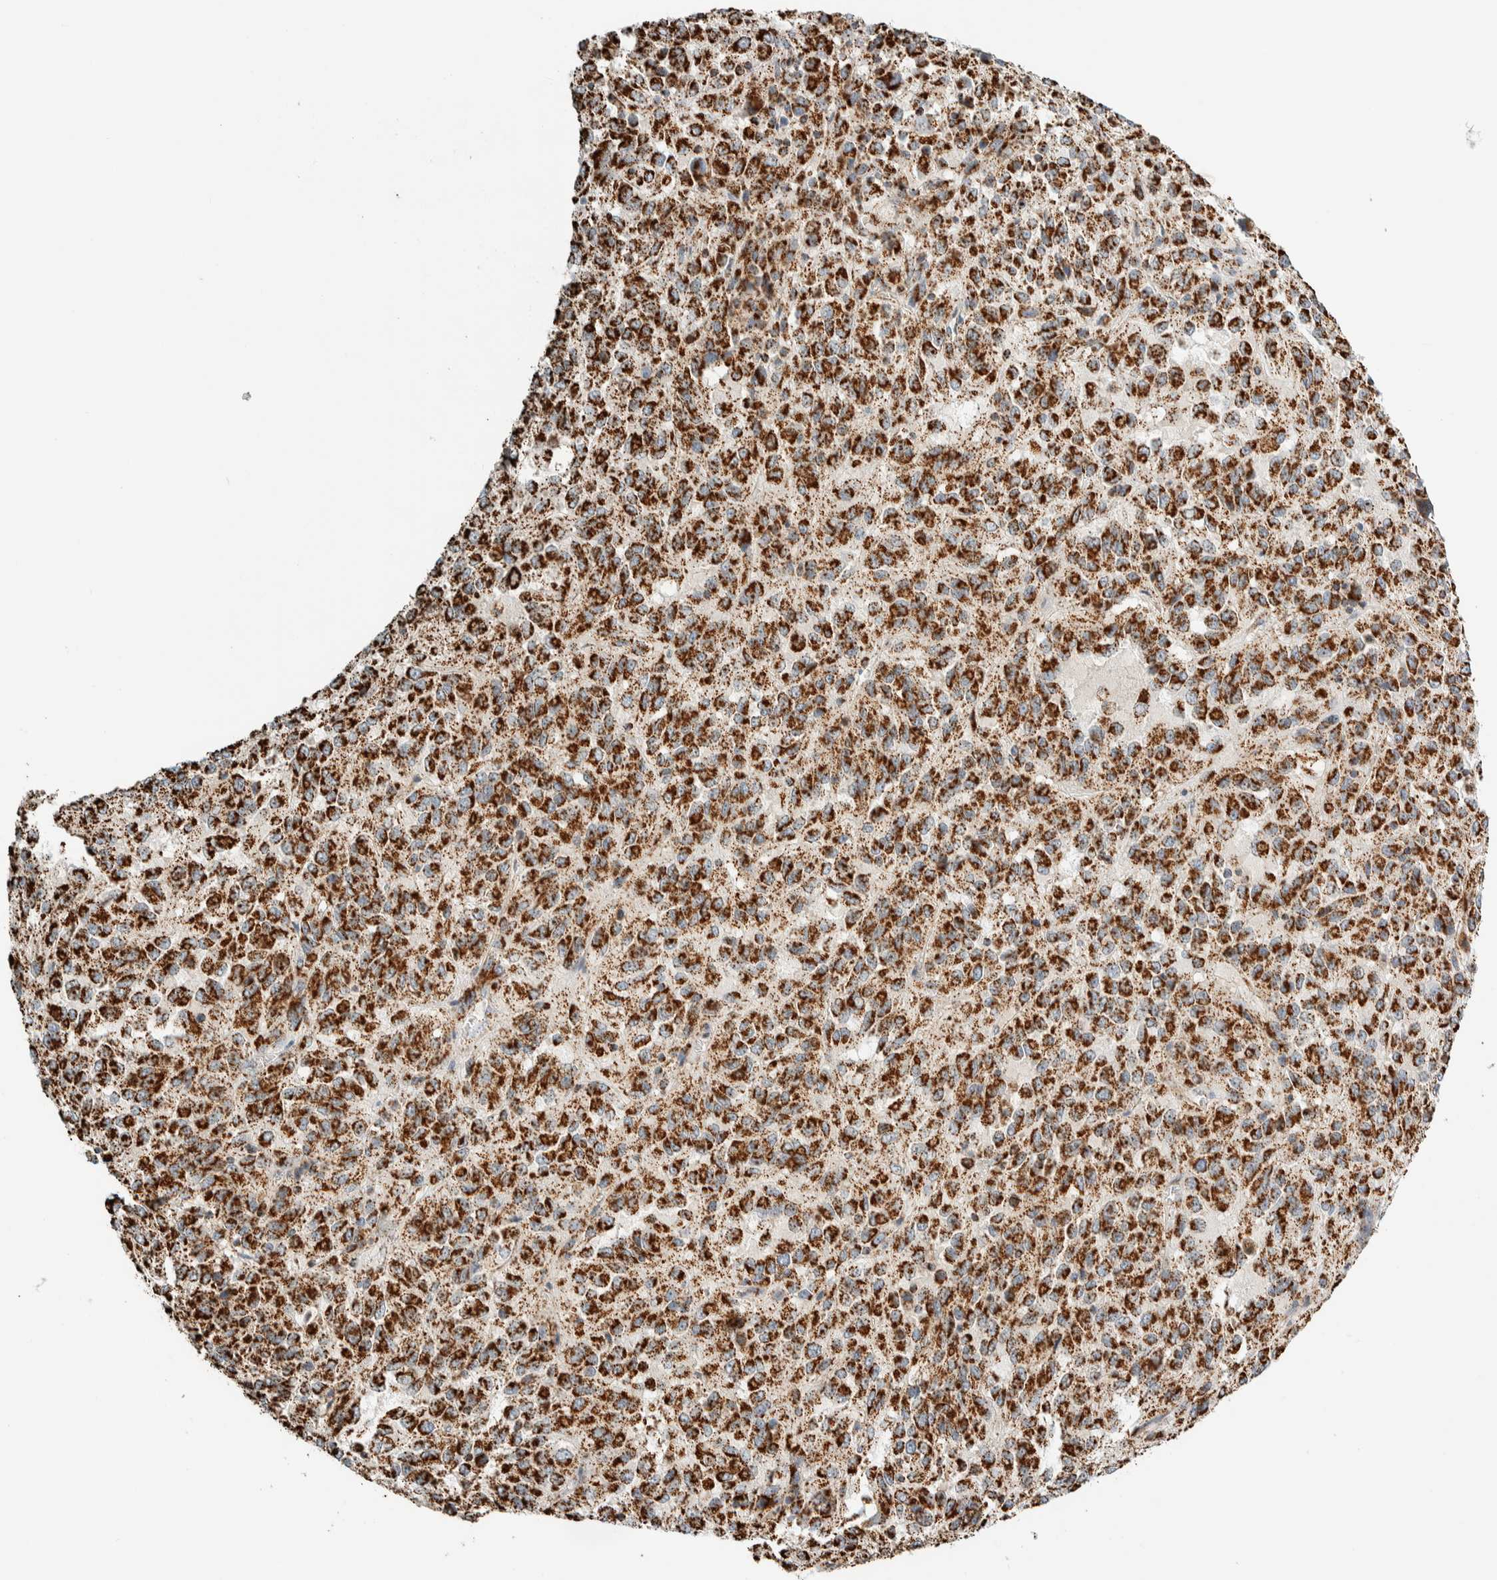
{"staining": {"intensity": "strong", "quantity": ">75%", "location": "cytoplasmic/membranous"}, "tissue": "melanoma", "cell_type": "Tumor cells", "image_type": "cancer", "snomed": [{"axis": "morphology", "description": "Malignant melanoma, Metastatic site"}, {"axis": "topography", "description": "Lung"}], "caption": "Immunohistochemistry of melanoma exhibits high levels of strong cytoplasmic/membranous staining in approximately >75% of tumor cells. The staining was performed using DAB, with brown indicating positive protein expression. Nuclei are stained blue with hematoxylin.", "gene": "ZNF454", "patient": {"sex": "male", "age": 64}}